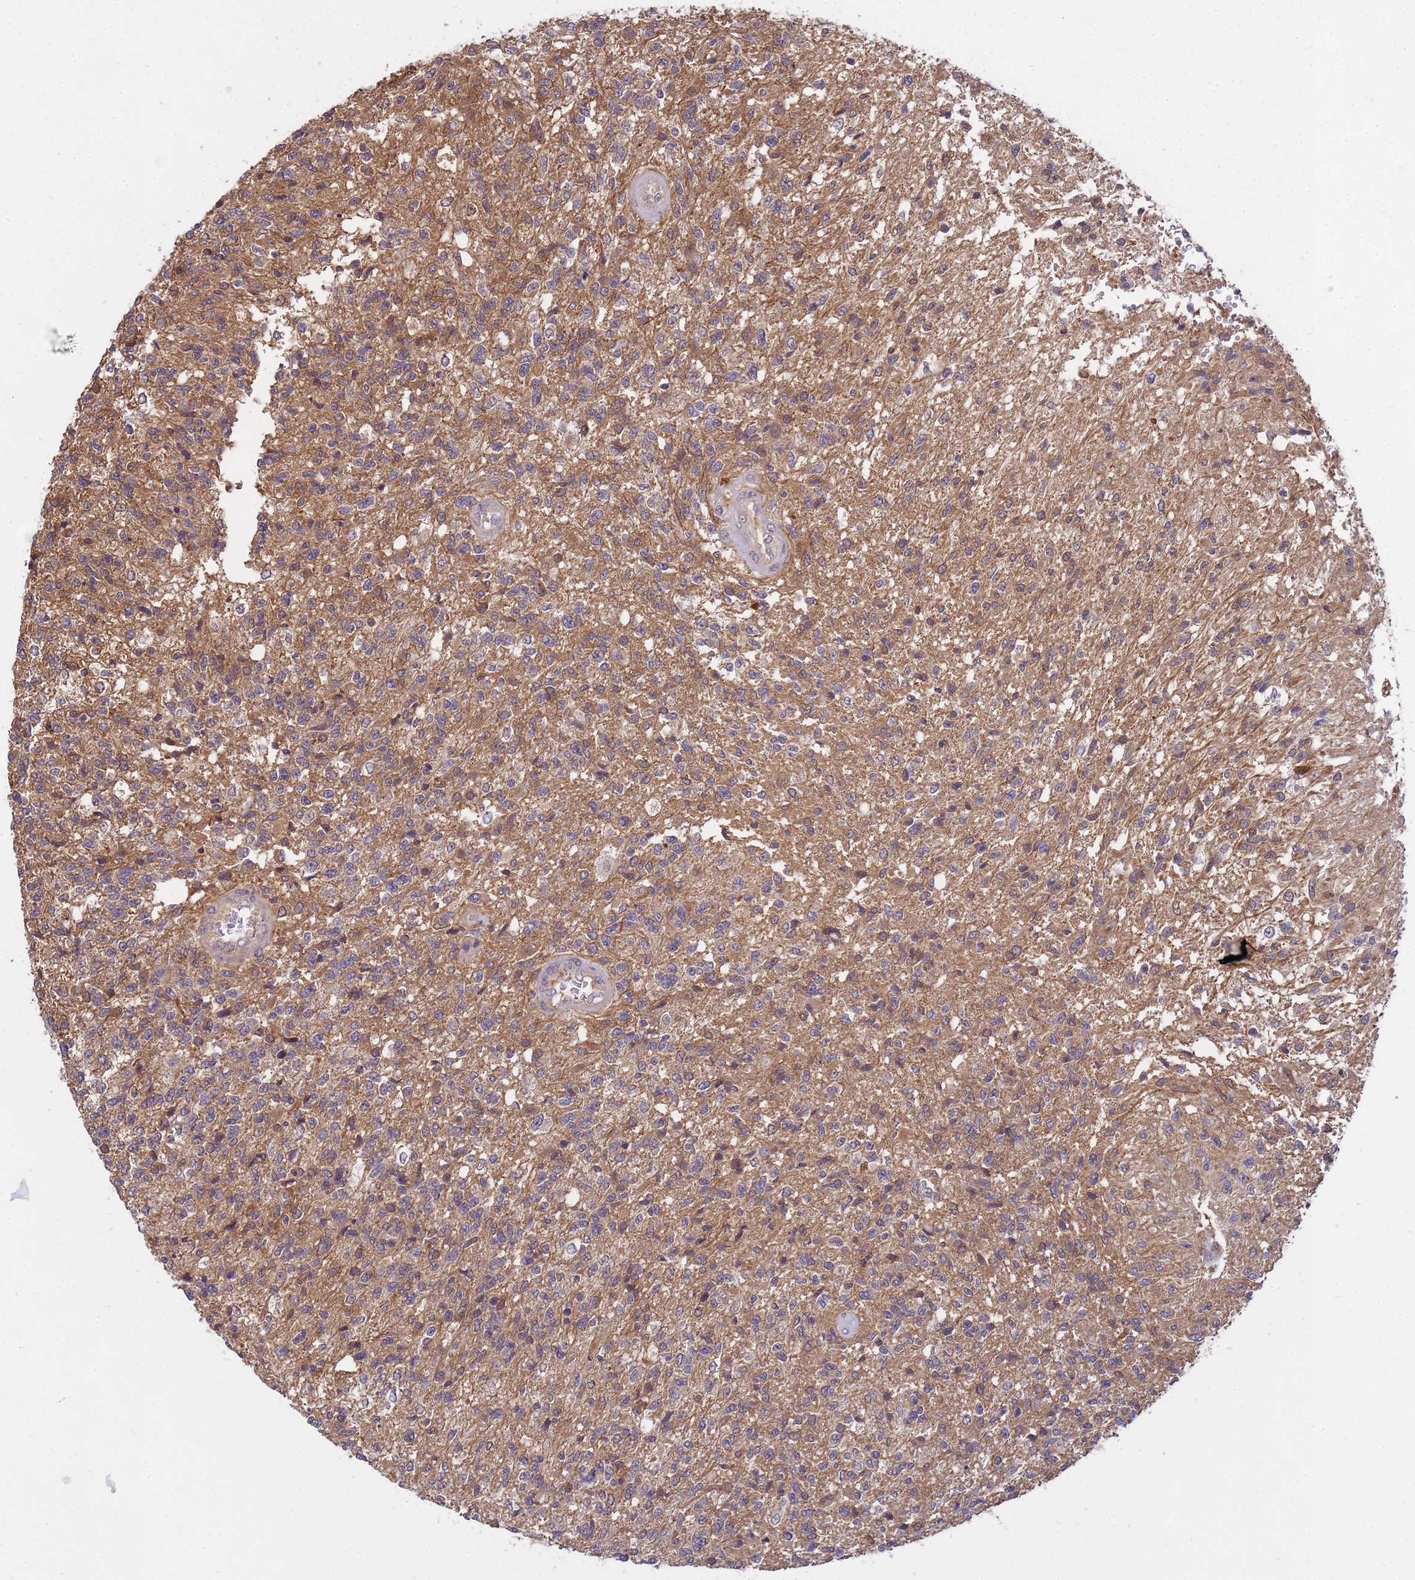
{"staining": {"intensity": "weak", "quantity": "<25%", "location": "cytoplasmic/membranous"}, "tissue": "glioma", "cell_type": "Tumor cells", "image_type": "cancer", "snomed": [{"axis": "morphology", "description": "Glioma, malignant, High grade"}, {"axis": "topography", "description": "Brain"}], "caption": "Tumor cells show no significant protein staining in glioma.", "gene": "NPEPPS", "patient": {"sex": "male", "age": 56}}